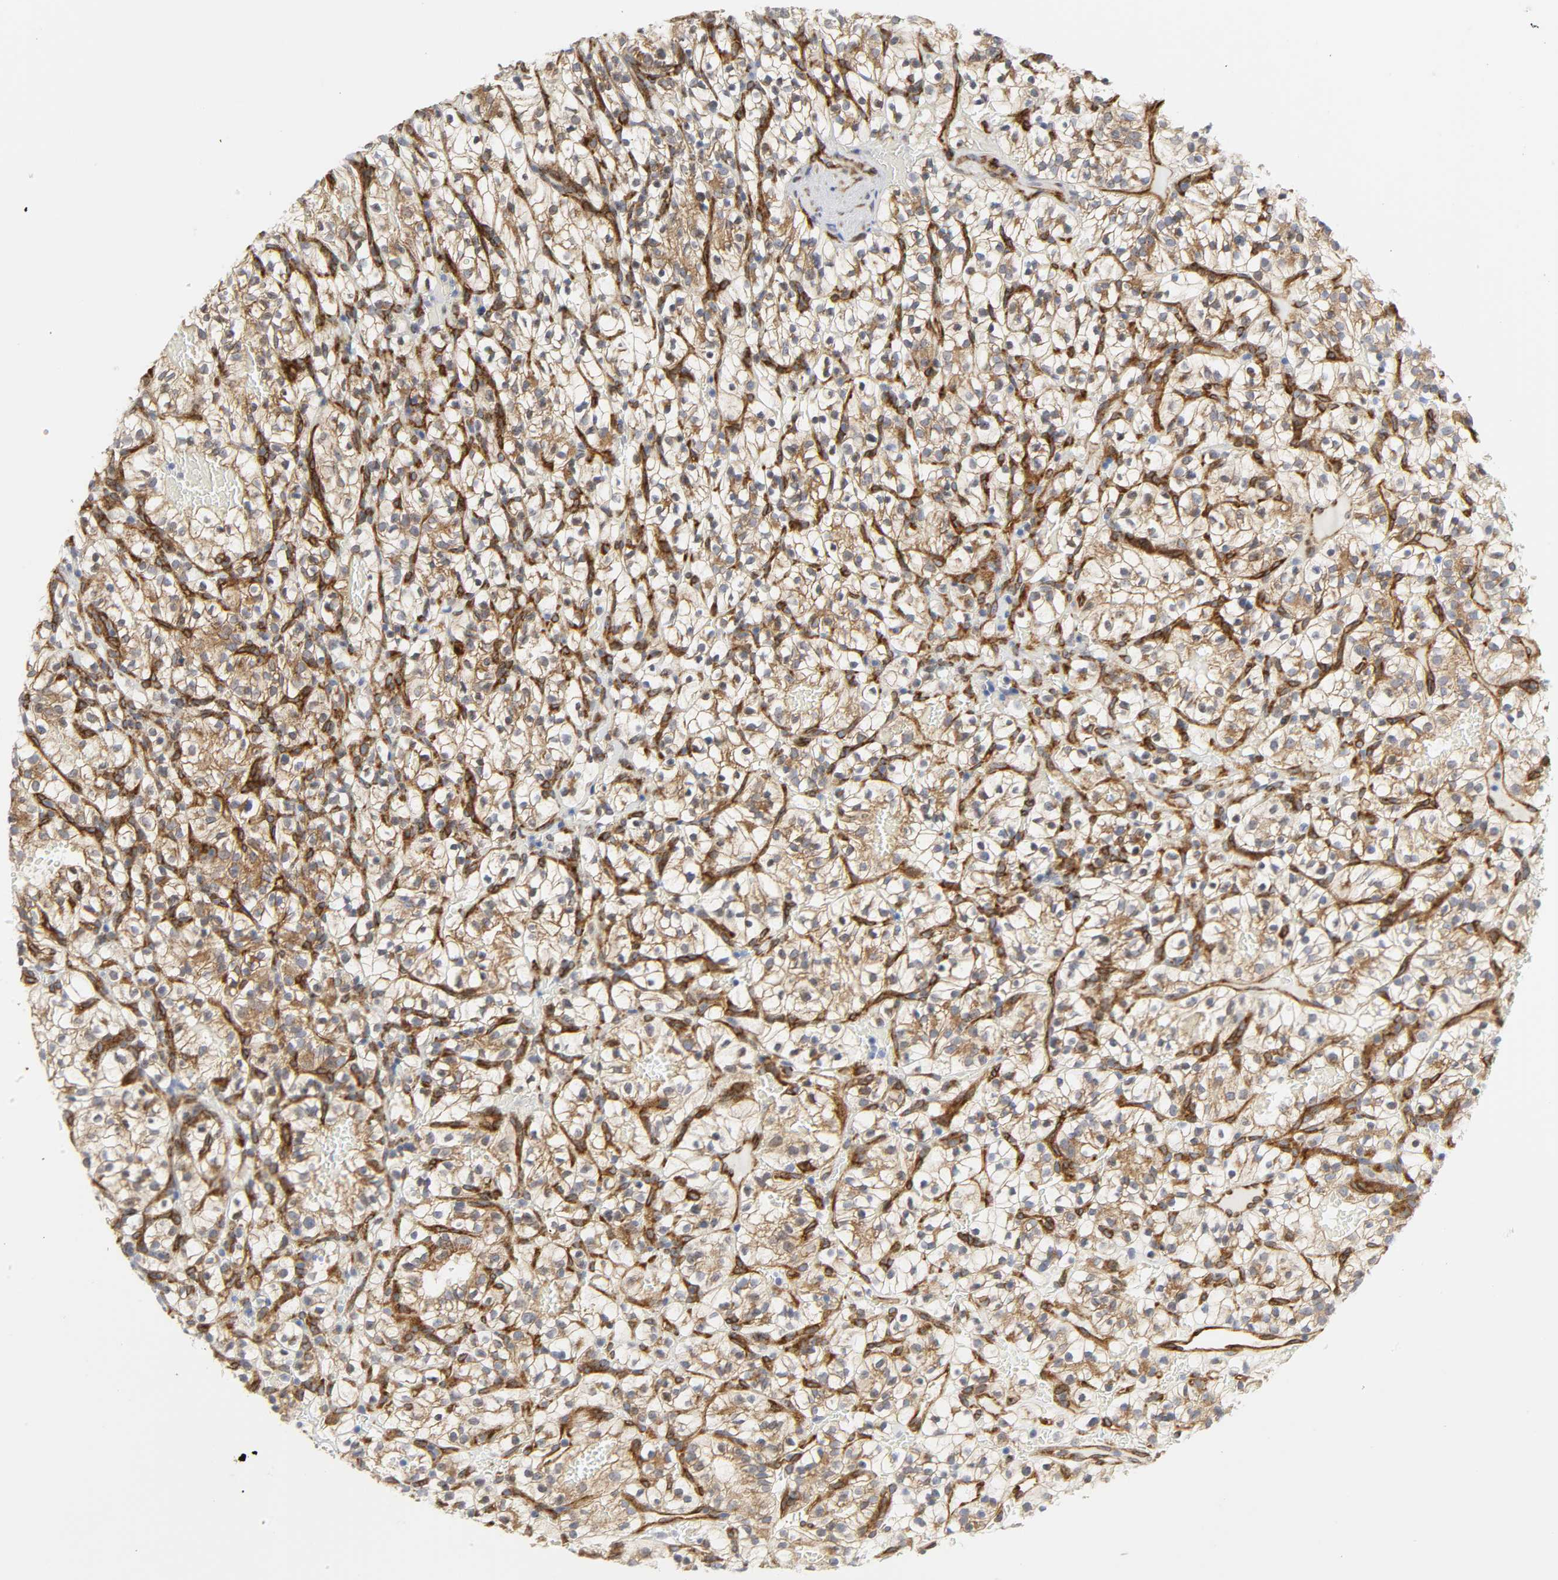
{"staining": {"intensity": "moderate", "quantity": "<25%", "location": "cytoplasmic/membranous"}, "tissue": "renal cancer", "cell_type": "Tumor cells", "image_type": "cancer", "snomed": [{"axis": "morphology", "description": "Adenocarcinoma, NOS"}, {"axis": "topography", "description": "Kidney"}], "caption": "Immunohistochemistry (DAB) staining of renal cancer (adenocarcinoma) exhibits moderate cytoplasmic/membranous protein staining in about <25% of tumor cells.", "gene": "DOCK1", "patient": {"sex": "female", "age": 57}}